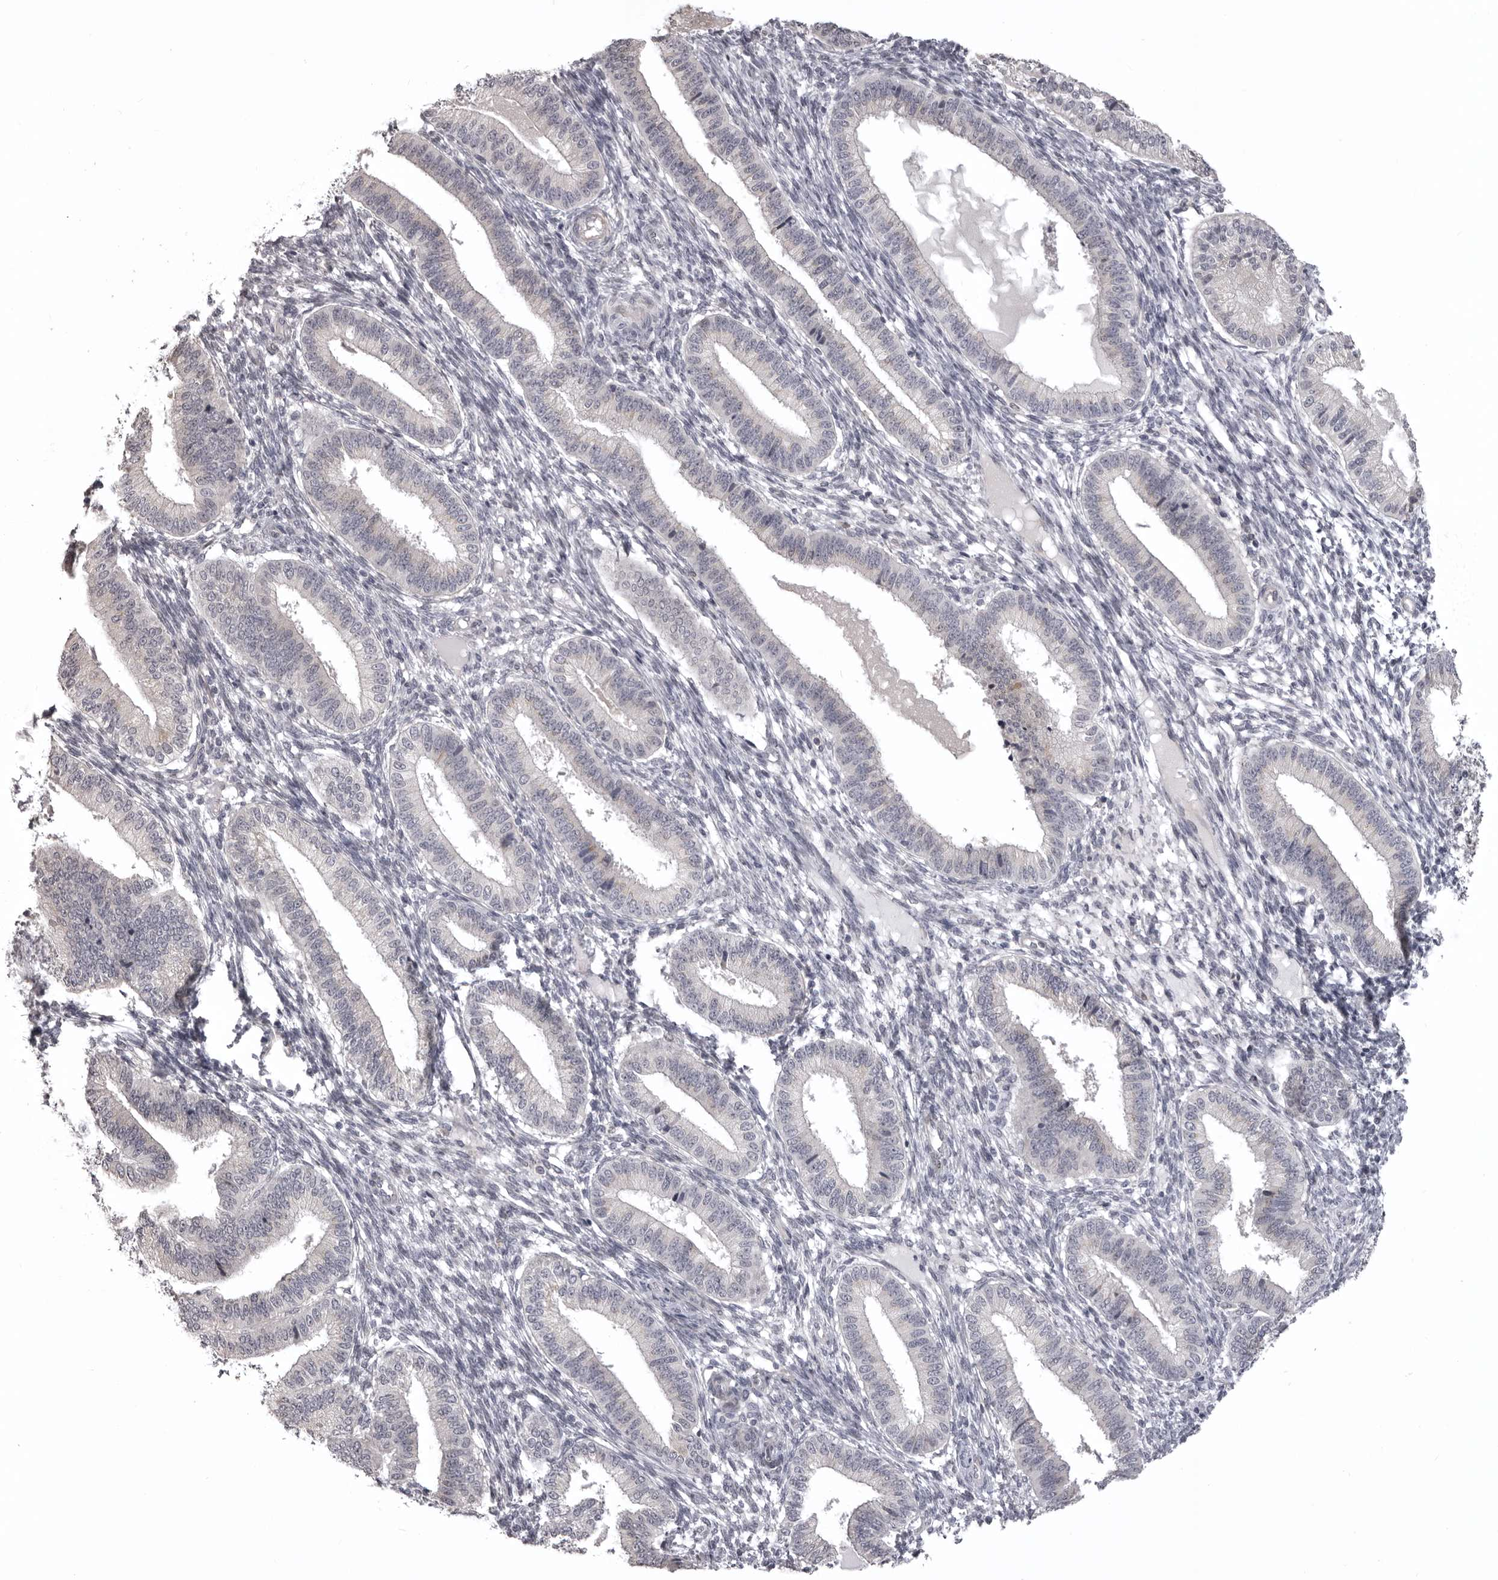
{"staining": {"intensity": "negative", "quantity": "none", "location": "none"}, "tissue": "endometrium", "cell_type": "Cells in endometrial stroma", "image_type": "normal", "snomed": [{"axis": "morphology", "description": "Normal tissue, NOS"}, {"axis": "topography", "description": "Endometrium"}], "caption": "Protein analysis of benign endometrium displays no significant positivity in cells in endometrial stroma. (DAB (3,3'-diaminobenzidine) IHC, high magnification).", "gene": "NCEH1", "patient": {"sex": "female", "age": 39}}